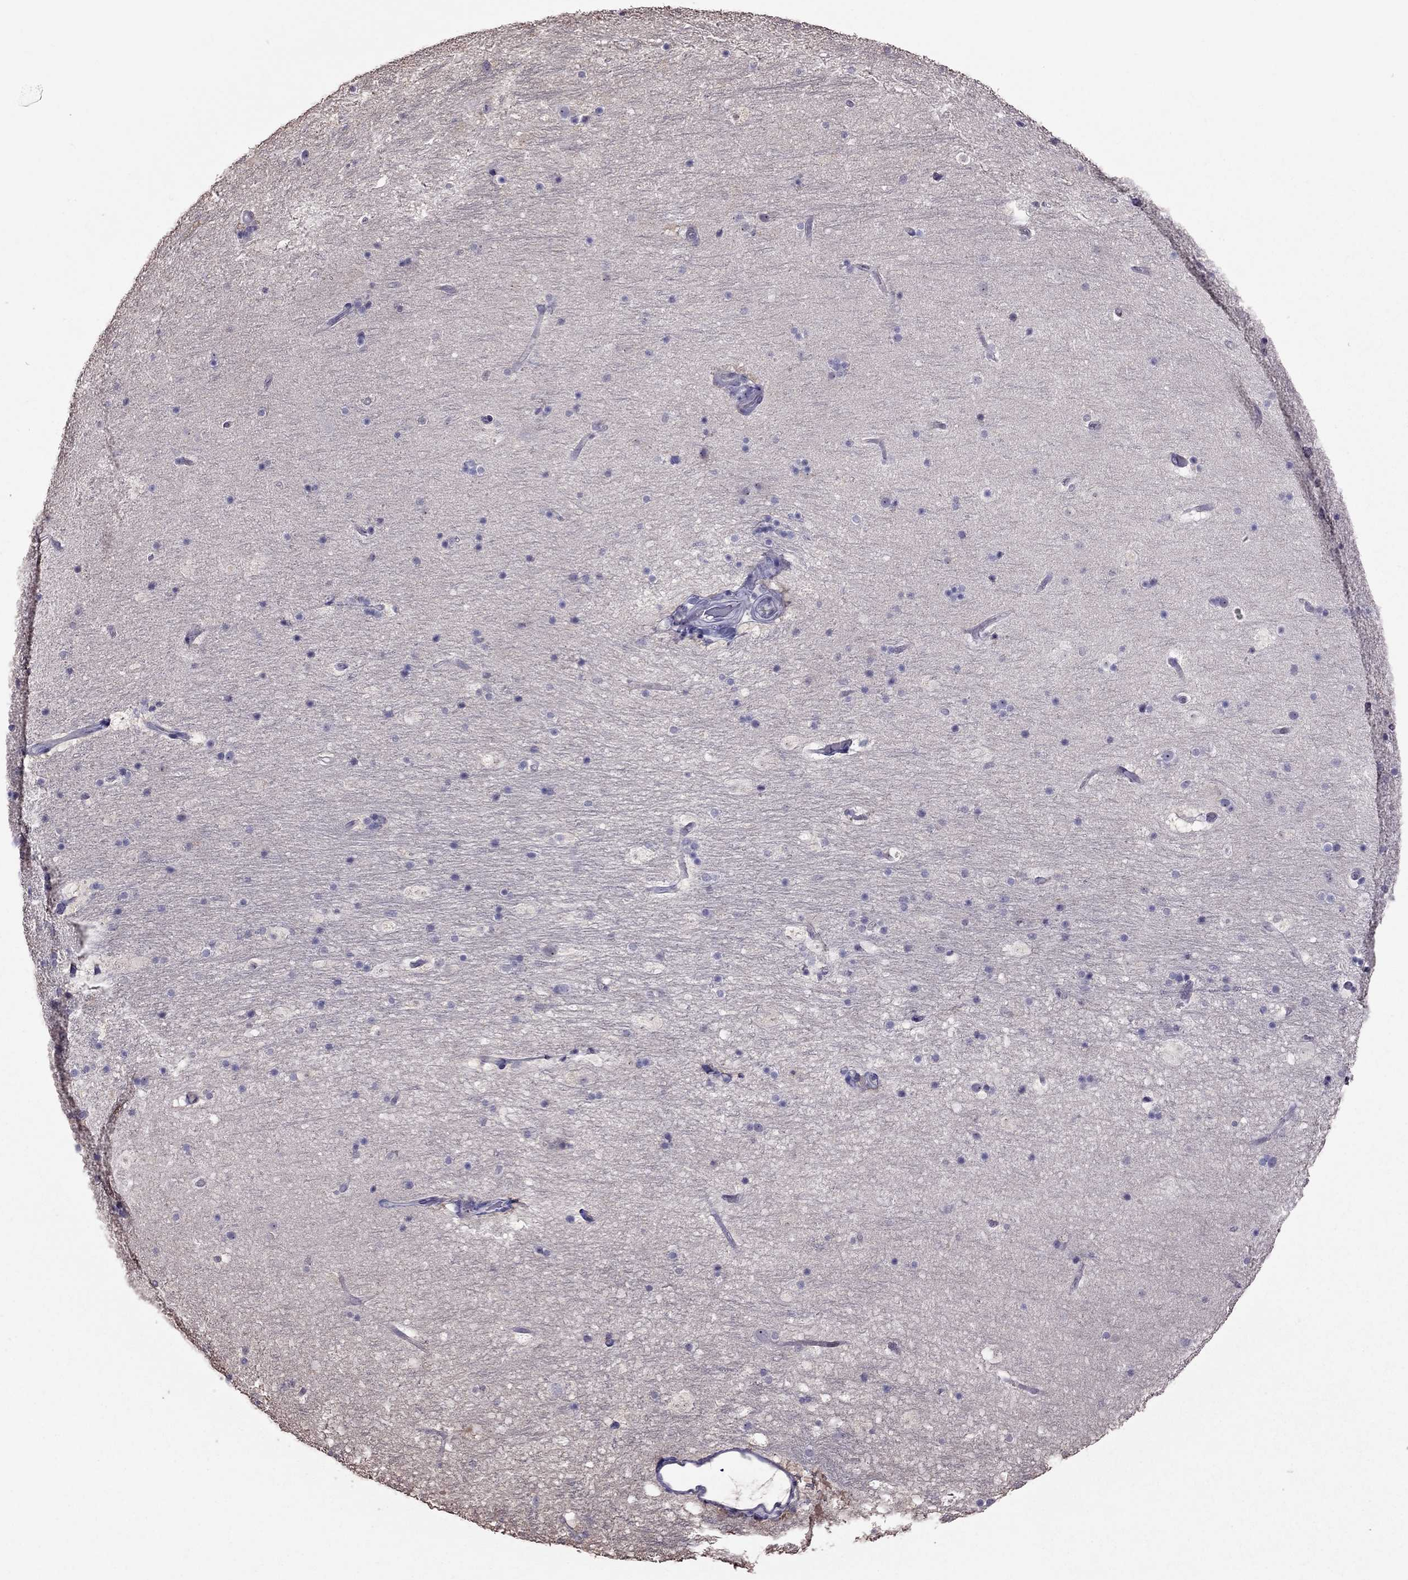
{"staining": {"intensity": "negative", "quantity": "none", "location": "none"}, "tissue": "hippocampus", "cell_type": "Glial cells", "image_type": "normal", "snomed": [{"axis": "morphology", "description": "Normal tissue, NOS"}, {"axis": "topography", "description": "Hippocampus"}], "caption": "DAB immunohistochemical staining of unremarkable hippocampus demonstrates no significant expression in glial cells.", "gene": "LRRC46", "patient": {"sex": "male", "age": 51}}